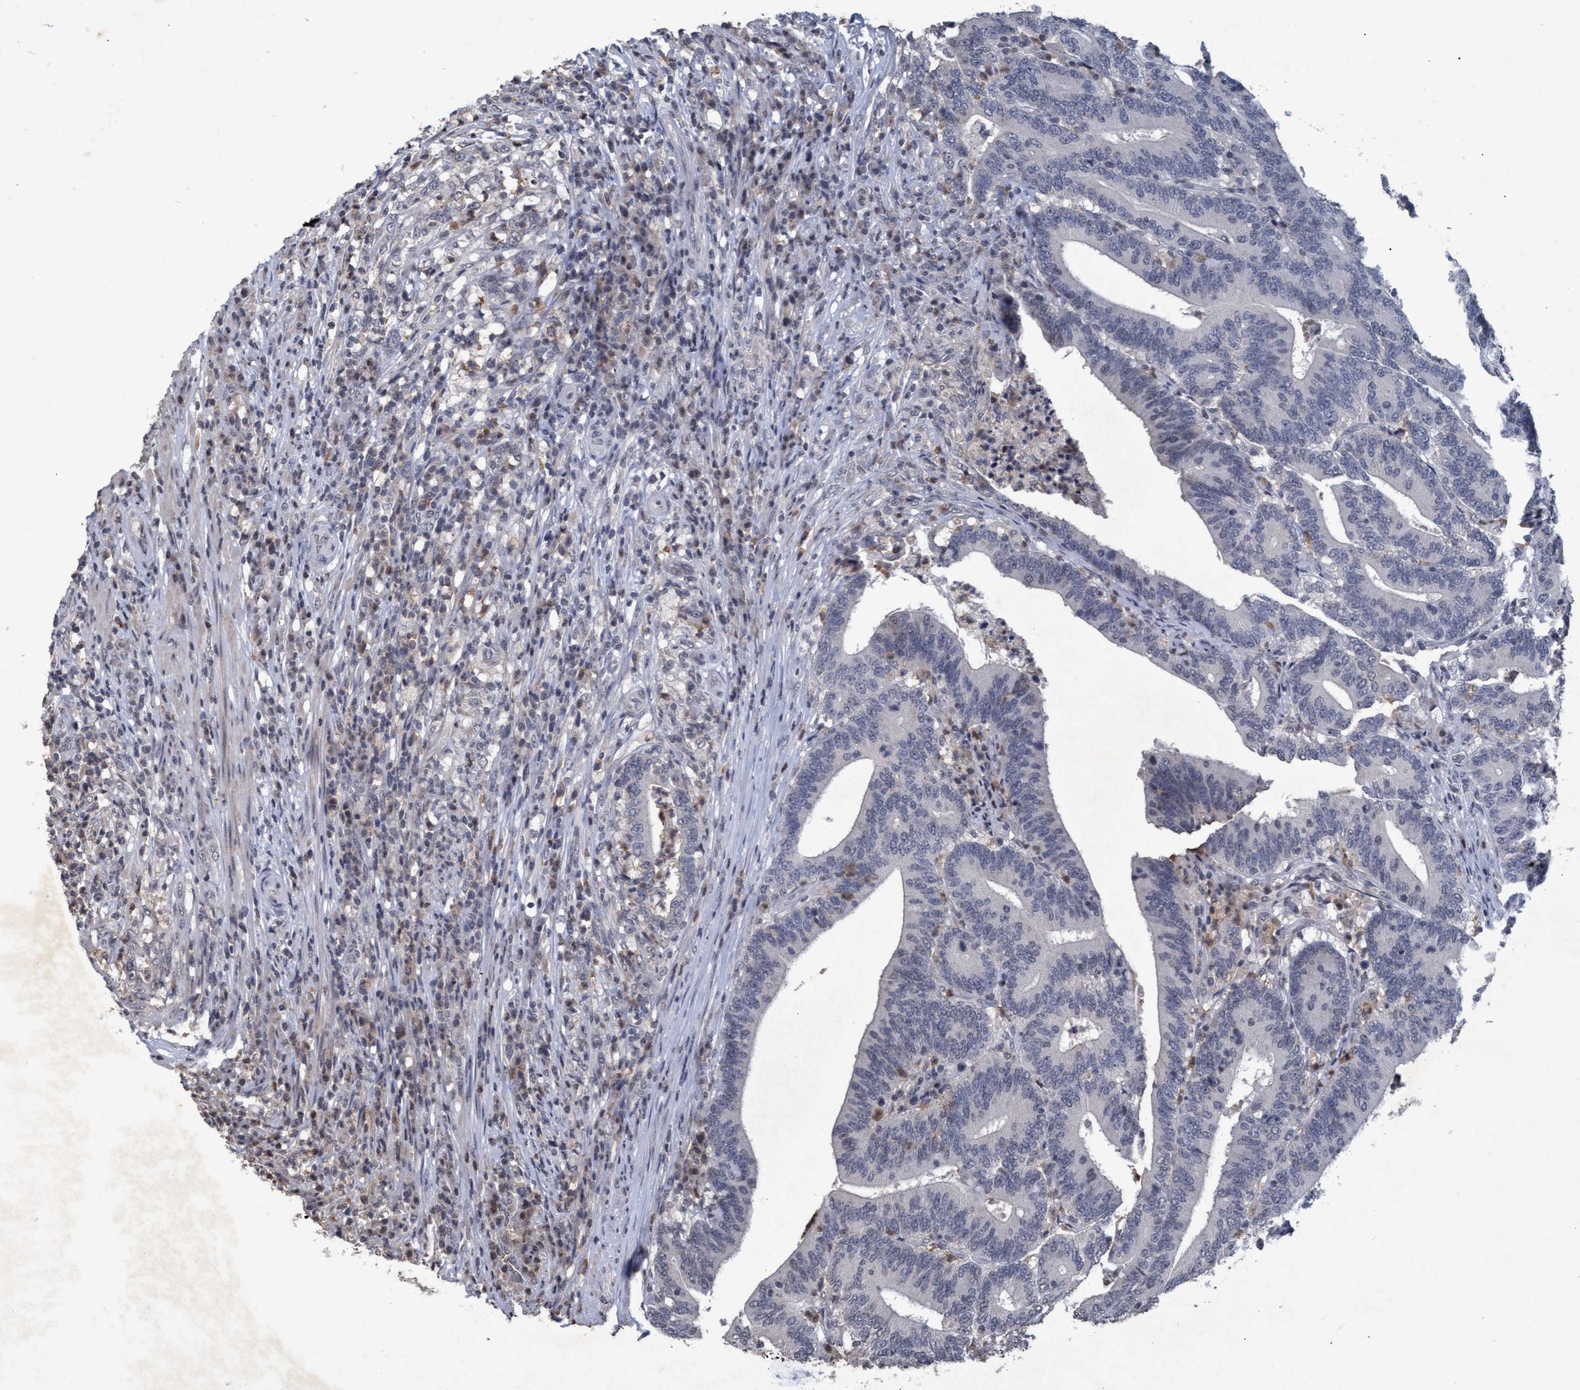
{"staining": {"intensity": "negative", "quantity": "none", "location": "none"}, "tissue": "colorectal cancer", "cell_type": "Tumor cells", "image_type": "cancer", "snomed": [{"axis": "morphology", "description": "Adenocarcinoma, NOS"}, {"axis": "topography", "description": "Colon"}], "caption": "The photomicrograph reveals no staining of tumor cells in colorectal adenocarcinoma. The staining was performed using DAB (3,3'-diaminobenzidine) to visualize the protein expression in brown, while the nuclei were stained in blue with hematoxylin (Magnification: 20x).", "gene": "GALC", "patient": {"sex": "female", "age": 66}}